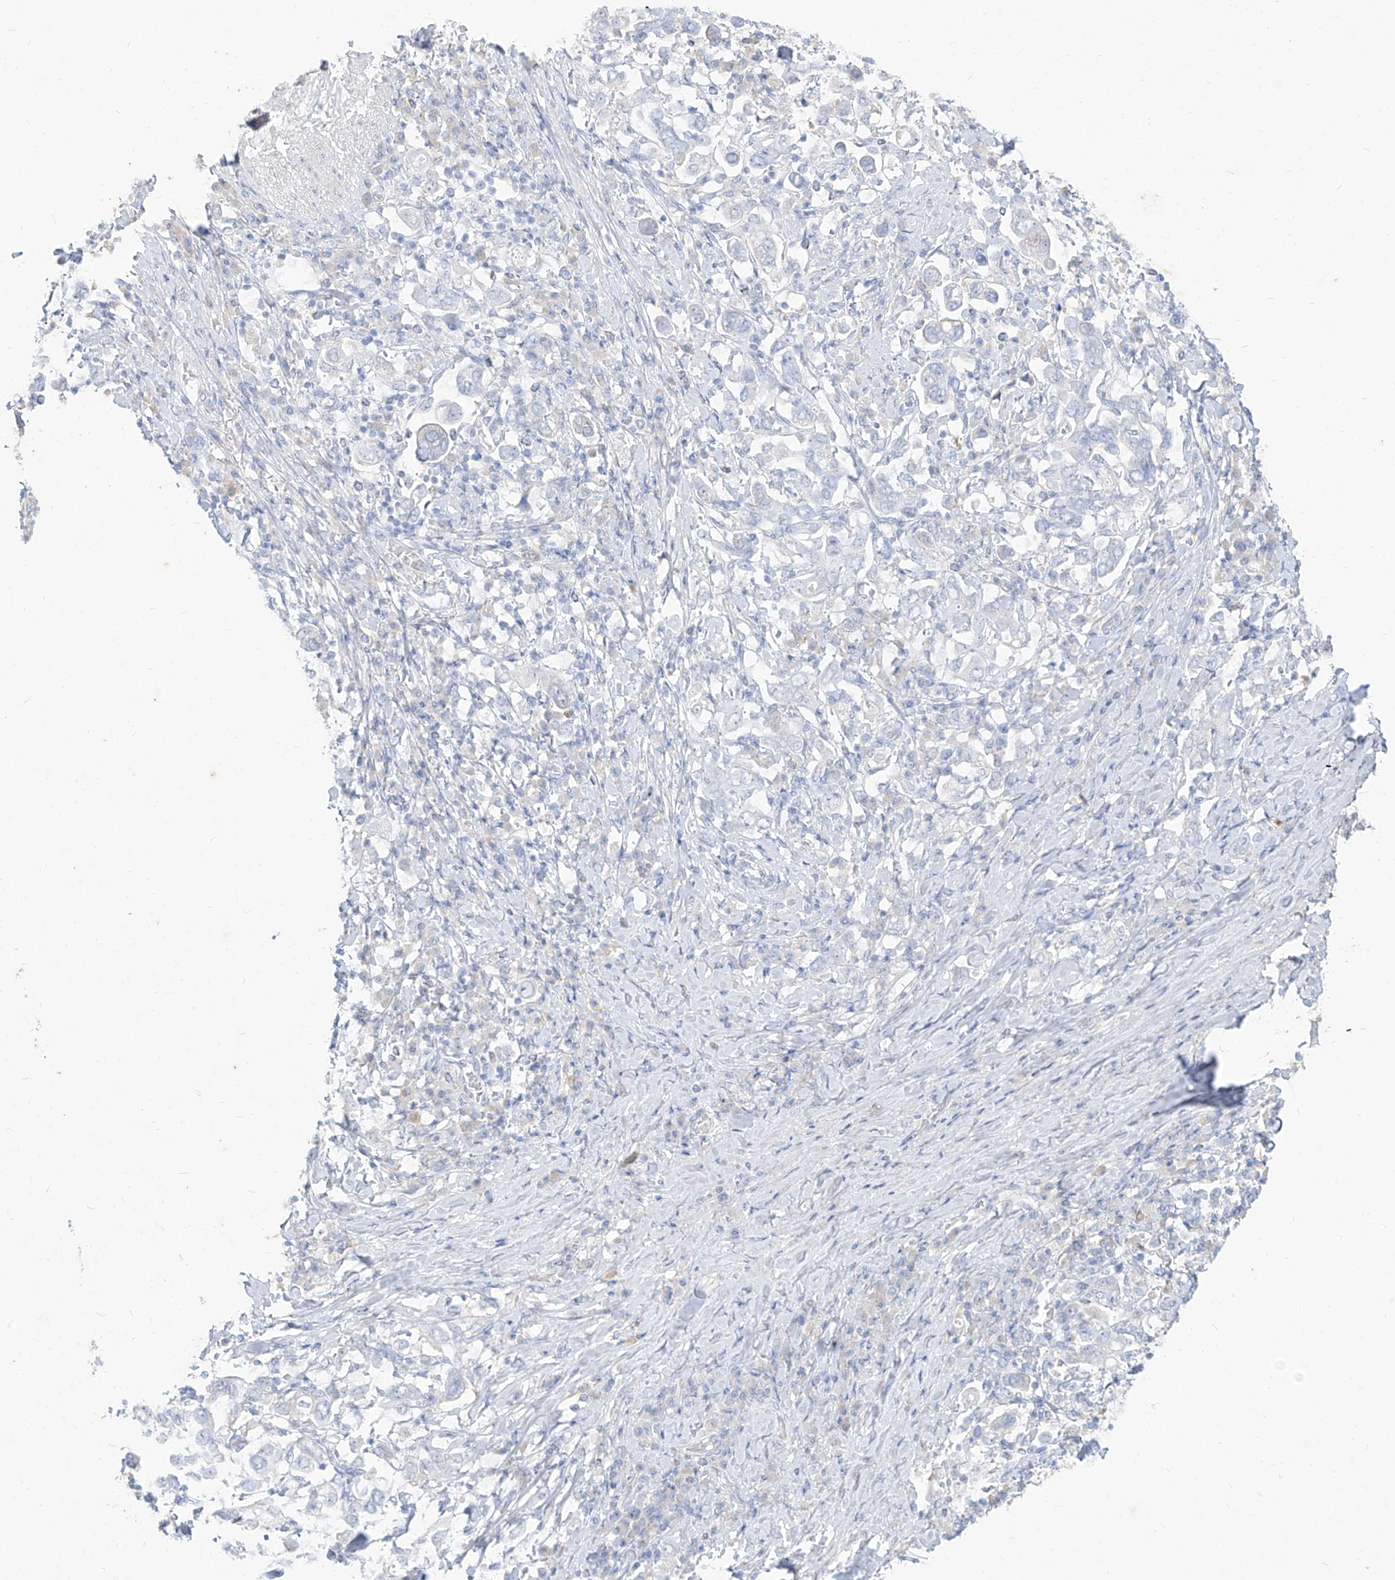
{"staining": {"intensity": "negative", "quantity": "none", "location": "none"}, "tissue": "stomach cancer", "cell_type": "Tumor cells", "image_type": "cancer", "snomed": [{"axis": "morphology", "description": "Adenocarcinoma, NOS"}, {"axis": "topography", "description": "Stomach, upper"}], "caption": "Tumor cells show no significant protein positivity in stomach adenocarcinoma. The staining was performed using DAB (3,3'-diaminobenzidine) to visualize the protein expression in brown, while the nuclei were stained in blue with hematoxylin (Magnification: 20x).", "gene": "TGM4", "patient": {"sex": "male", "age": 62}}